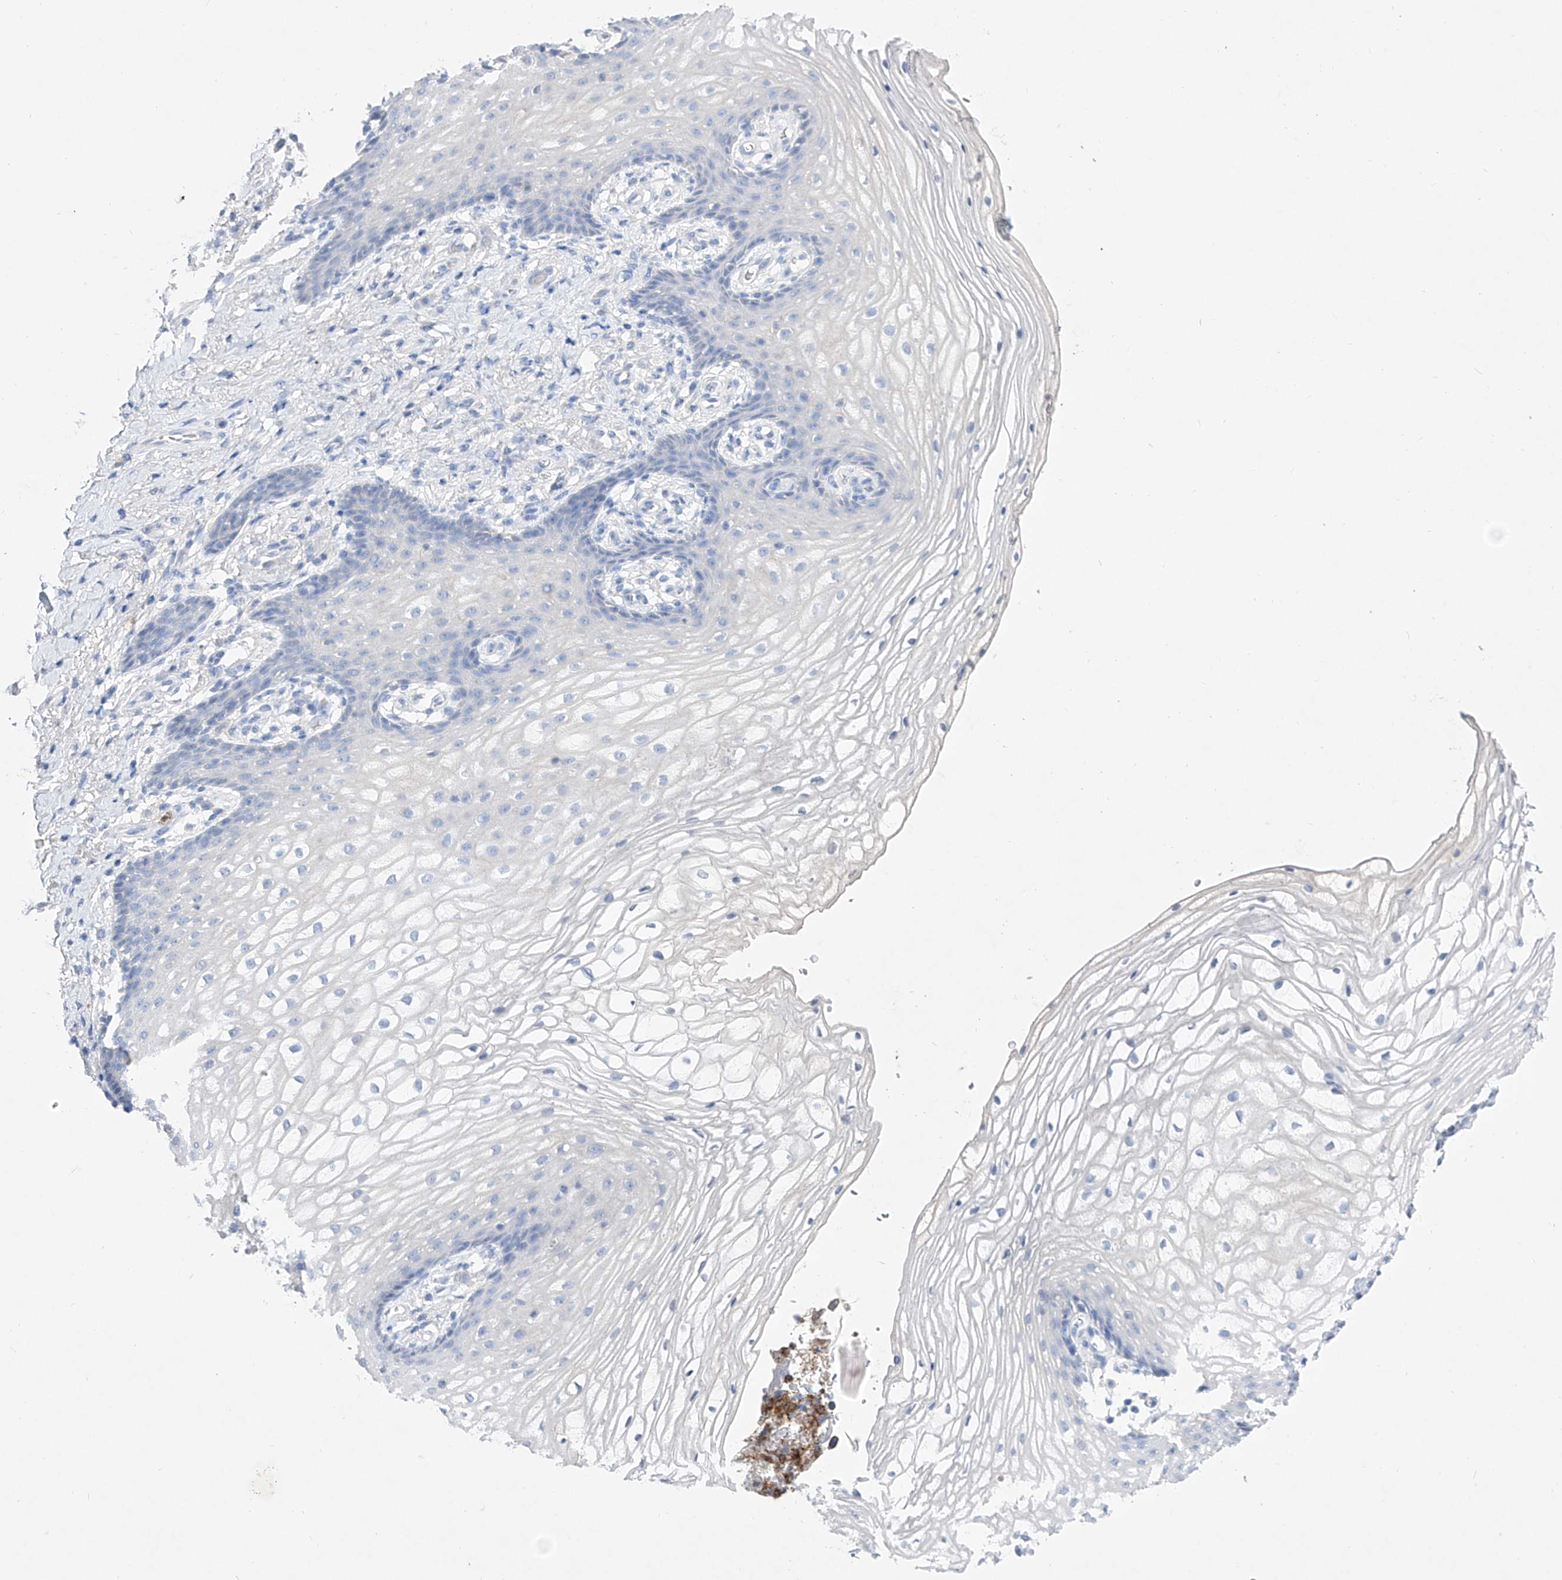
{"staining": {"intensity": "negative", "quantity": "none", "location": "none"}, "tissue": "vagina", "cell_type": "Squamous epithelial cells", "image_type": "normal", "snomed": [{"axis": "morphology", "description": "Normal tissue, NOS"}, {"axis": "topography", "description": "Vagina"}], "caption": "There is no significant positivity in squamous epithelial cells of vagina. (Stains: DAB immunohistochemistry (IHC) with hematoxylin counter stain, Microscopy: brightfield microscopy at high magnification).", "gene": "TM7SF2", "patient": {"sex": "female", "age": 60}}